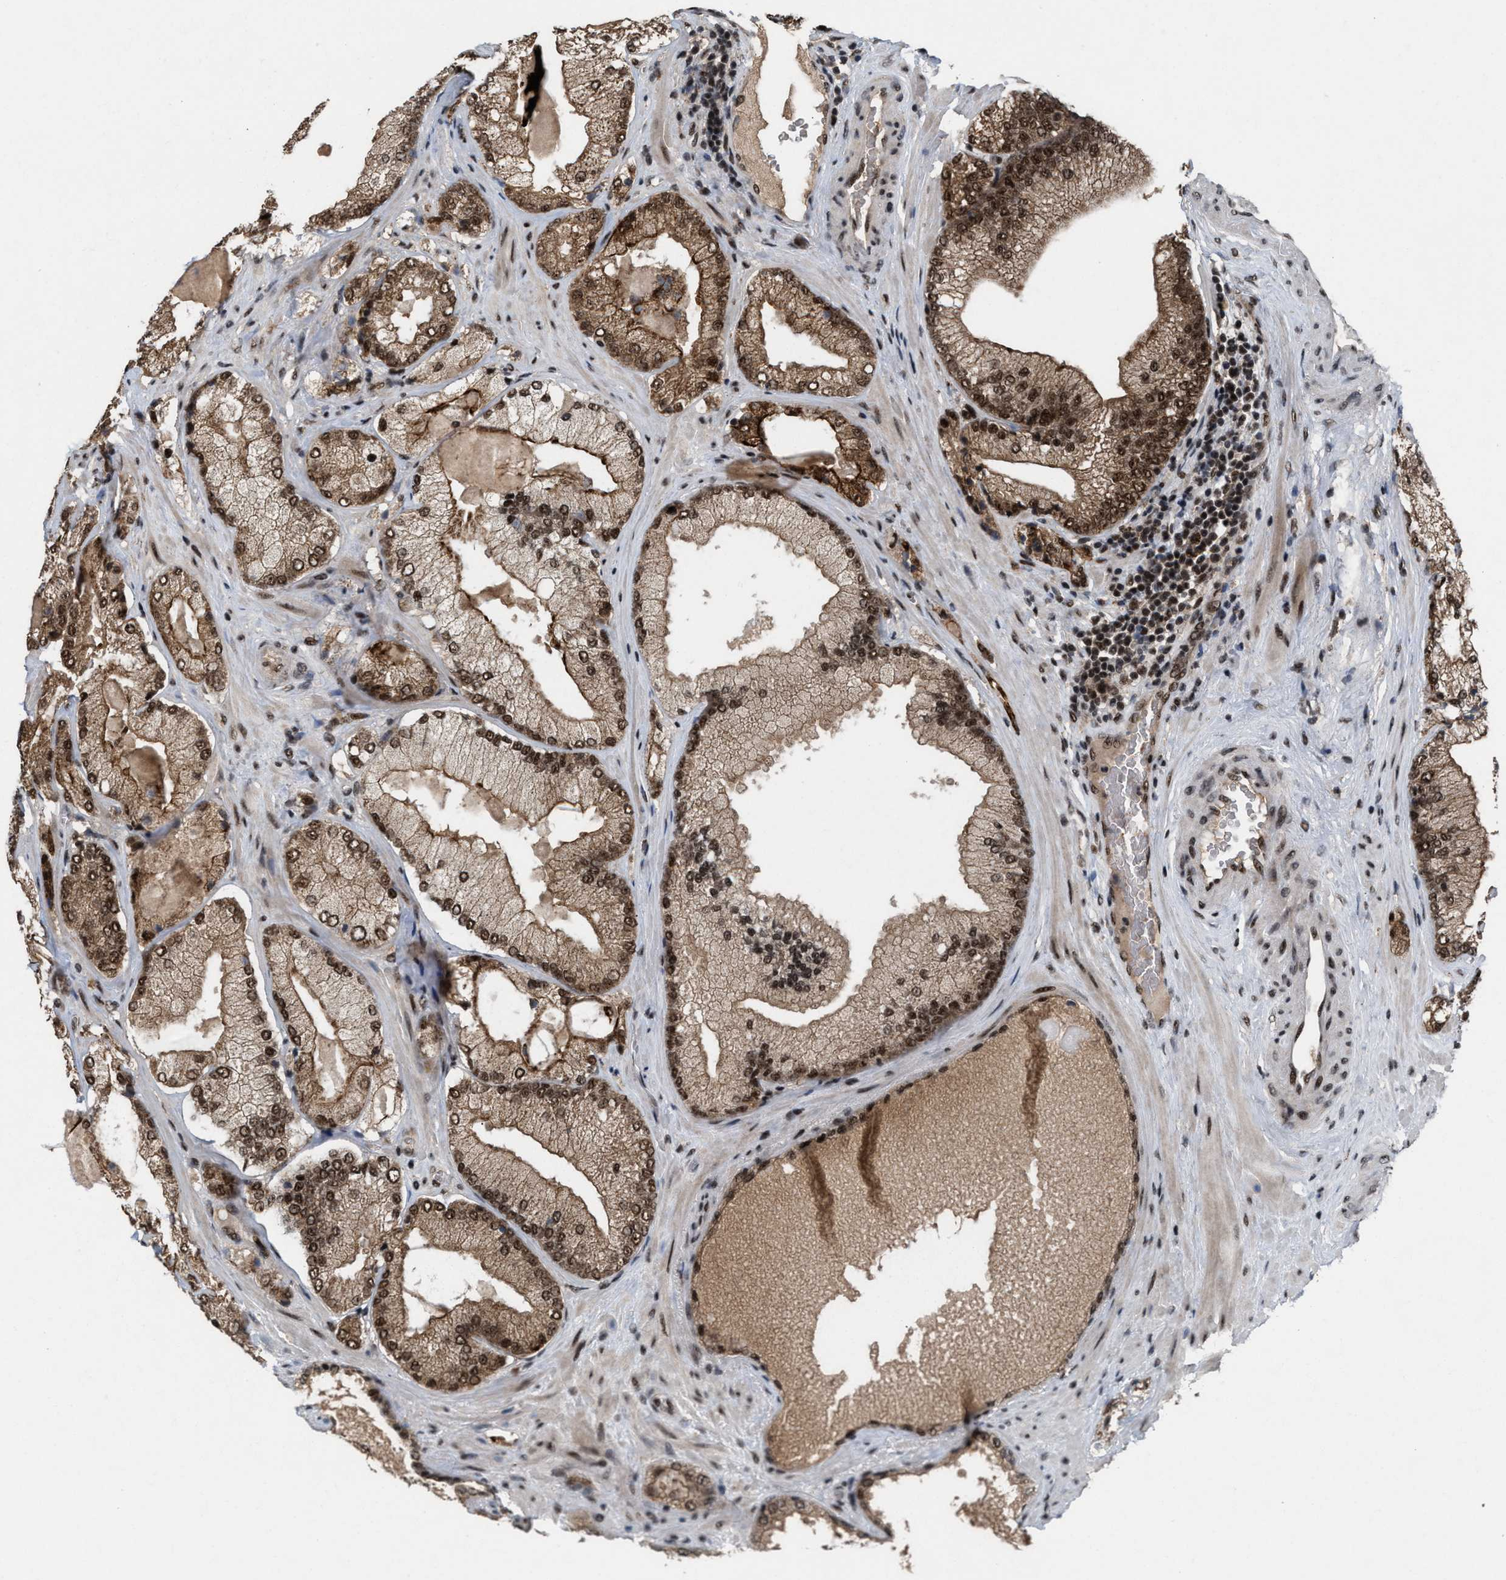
{"staining": {"intensity": "strong", "quantity": ">75%", "location": "cytoplasmic/membranous,nuclear"}, "tissue": "prostate cancer", "cell_type": "Tumor cells", "image_type": "cancer", "snomed": [{"axis": "morphology", "description": "Adenocarcinoma, Low grade"}, {"axis": "topography", "description": "Prostate"}], "caption": "Tumor cells reveal strong cytoplasmic/membranous and nuclear positivity in about >75% of cells in prostate cancer (low-grade adenocarcinoma).", "gene": "PRPF4", "patient": {"sex": "male", "age": 65}}